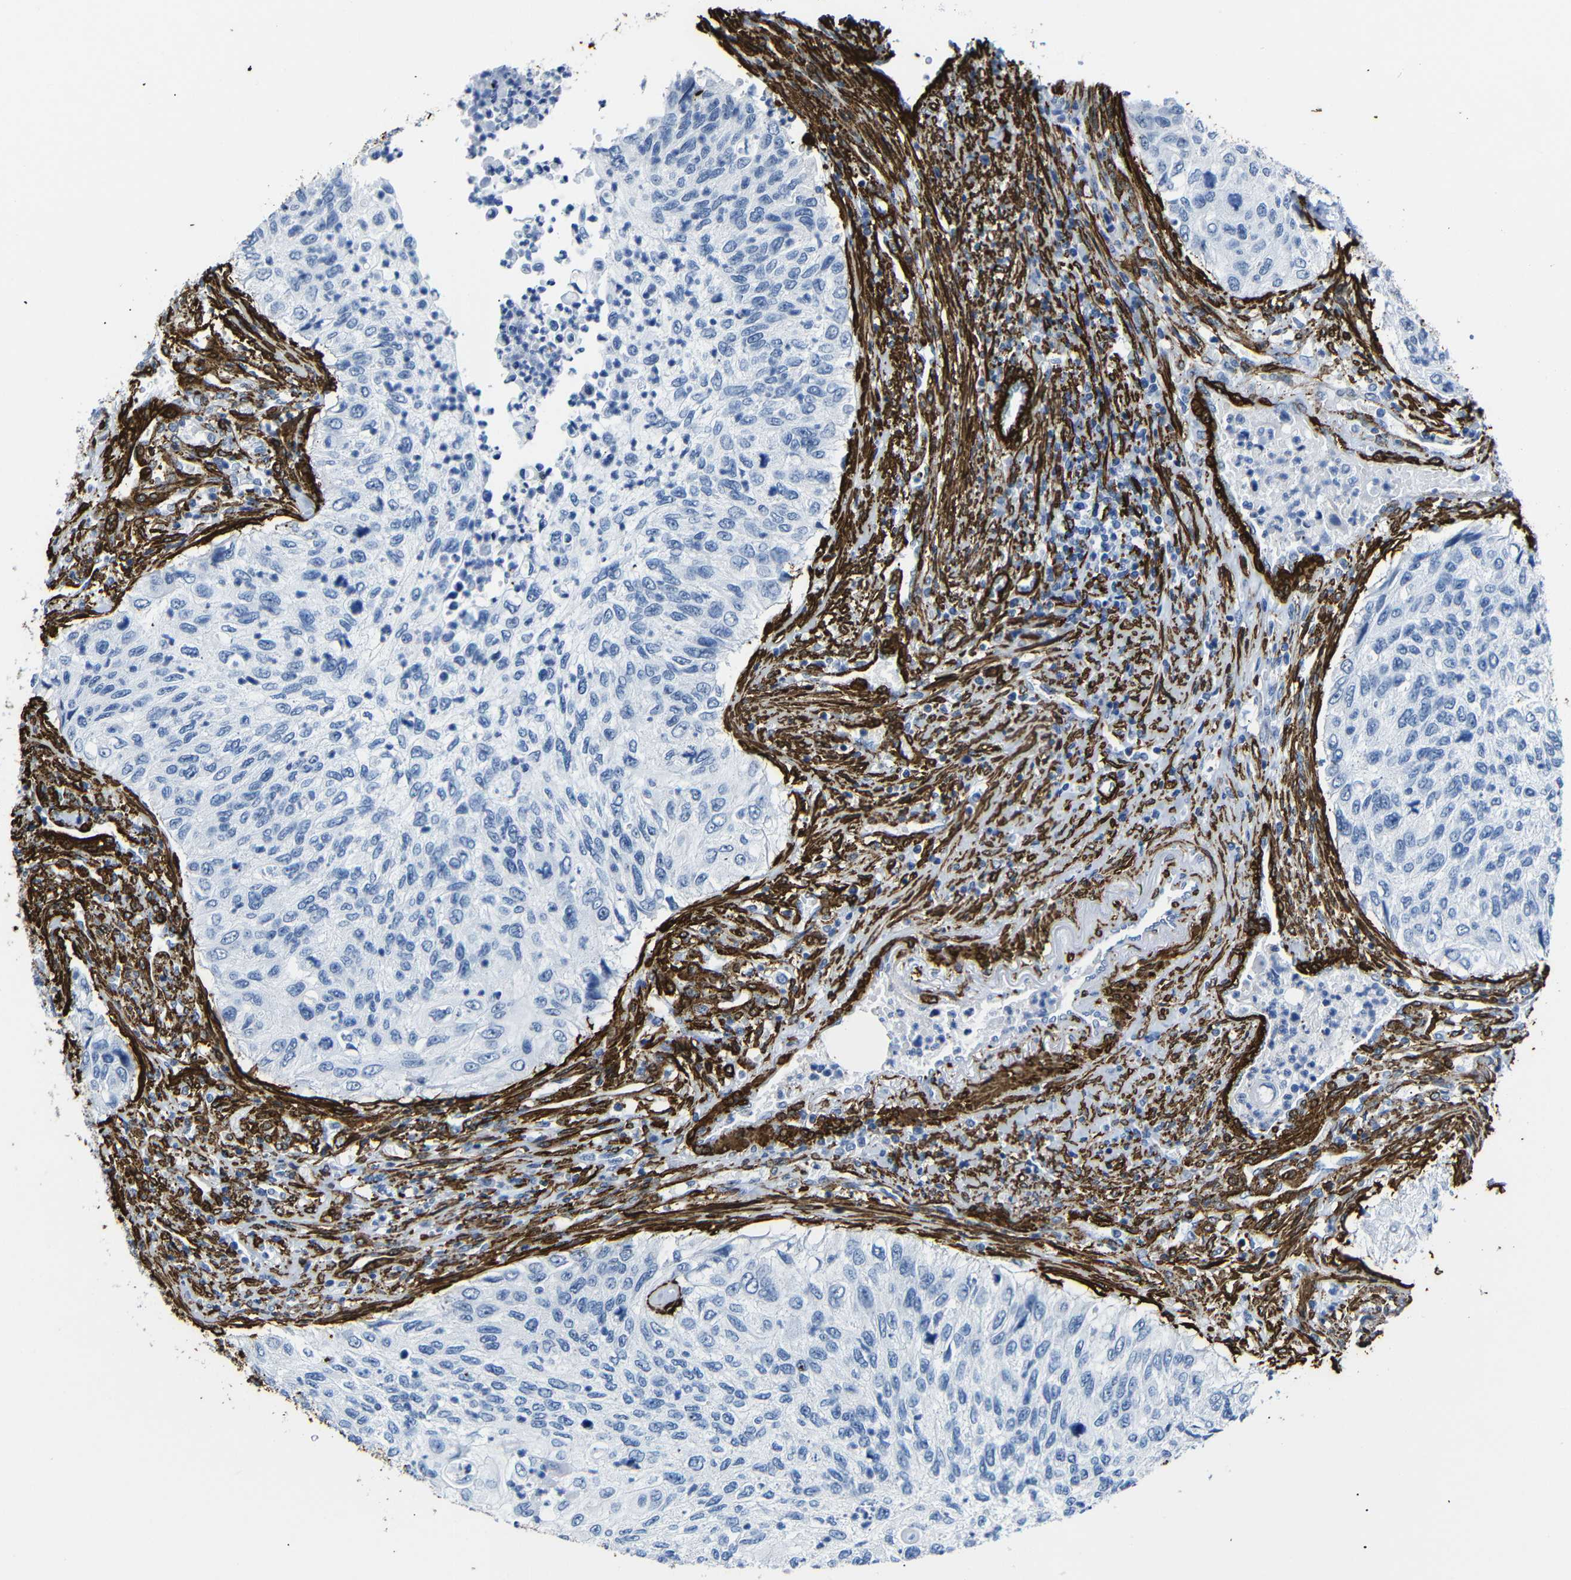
{"staining": {"intensity": "negative", "quantity": "none", "location": "none"}, "tissue": "urothelial cancer", "cell_type": "Tumor cells", "image_type": "cancer", "snomed": [{"axis": "morphology", "description": "Urothelial carcinoma, High grade"}, {"axis": "topography", "description": "Urinary bladder"}], "caption": "This is an immunohistochemistry image of human urothelial carcinoma (high-grade). There is no expression in tumor cells.", "gene": "ACTA2", "patient": {"sex": "female", "age": 60}}